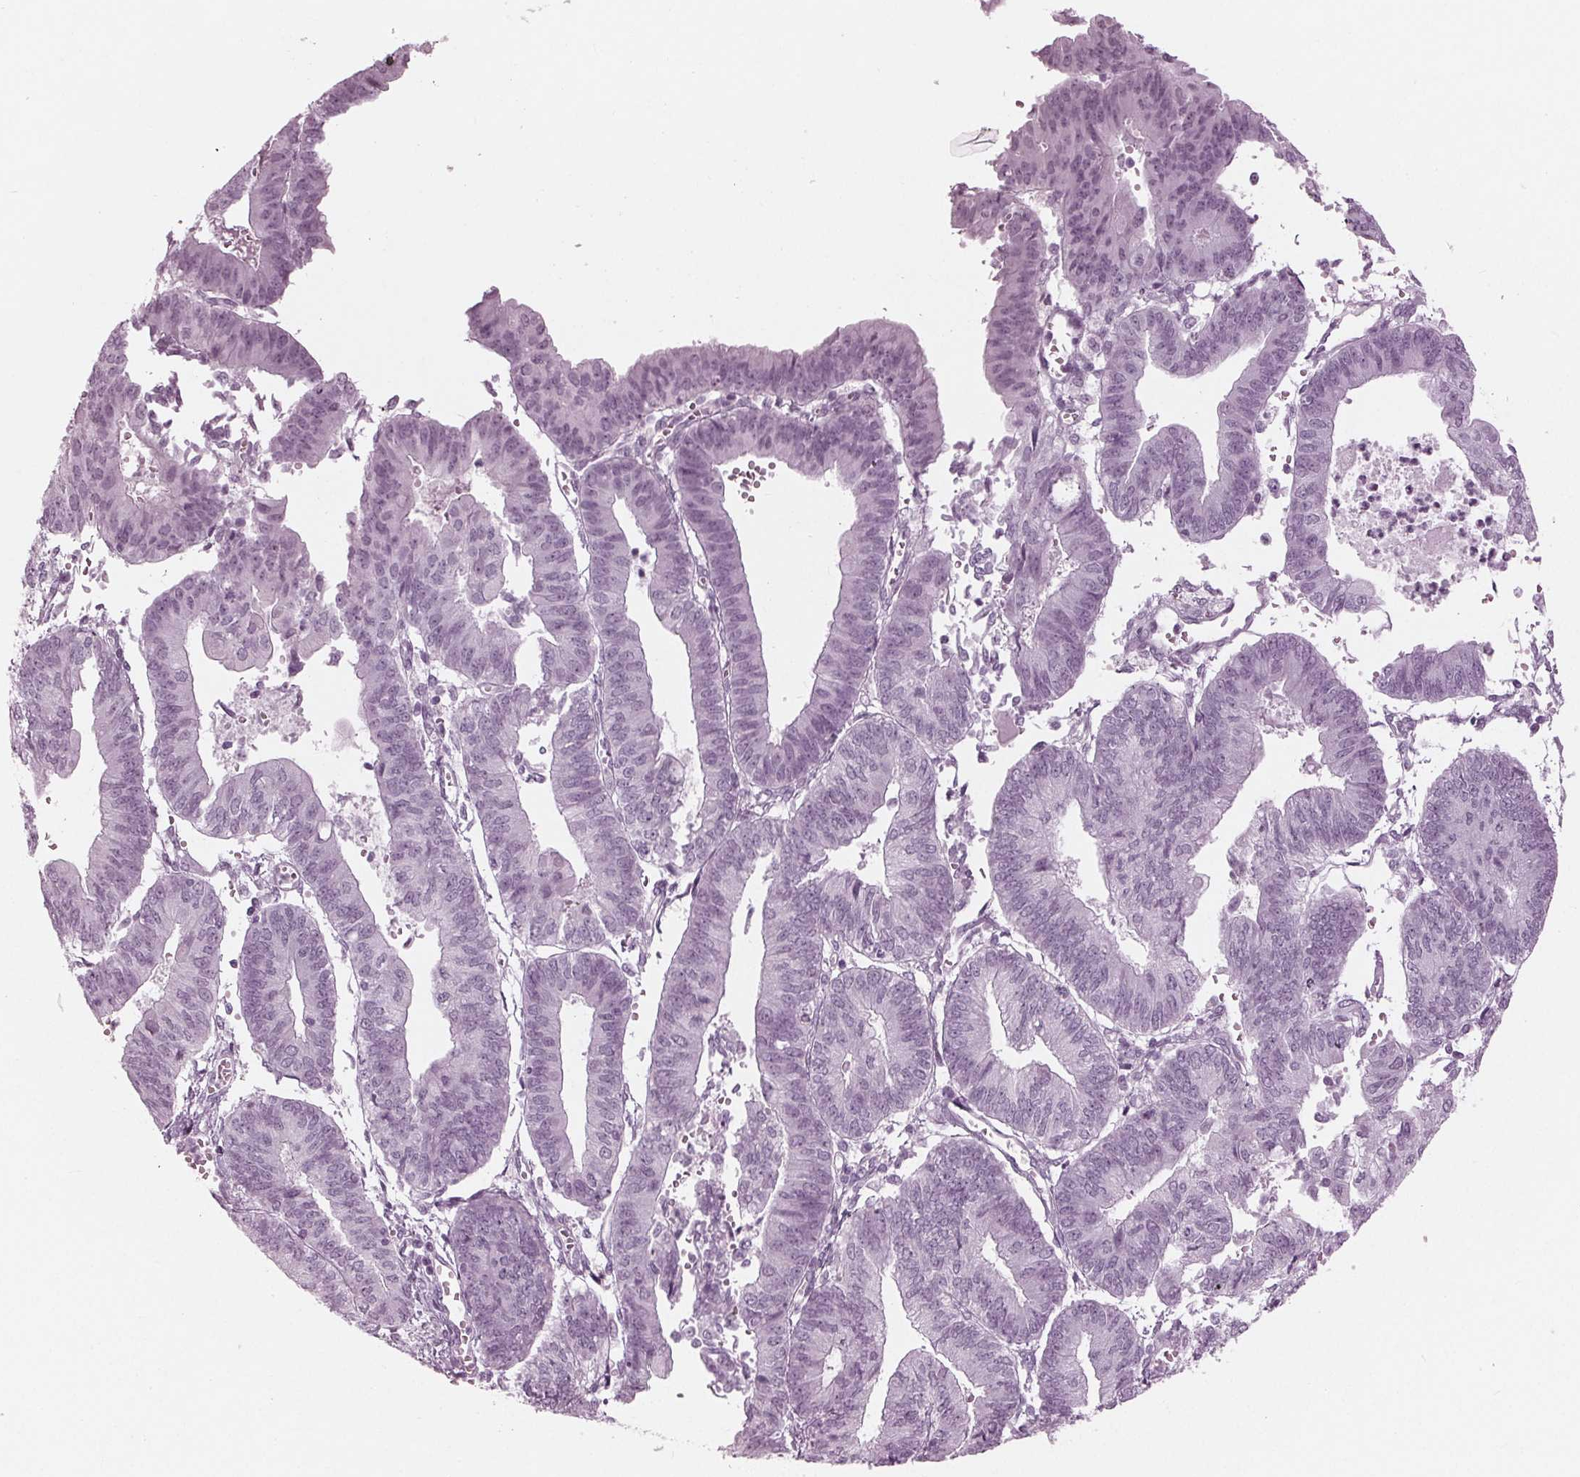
{"staining": {"intensity": "negative", "quantity": "none", "location": "none"}, "tissue": "endometrial cancer", "cell_type": "Tumor cells", "image_type": "cancer", "snomed": [{"axis": "morphology", "description": "Adenocarcinoma, NOS"}, {"axis": "topography", "description": "Endometrium"}], "caption": "Adenocarcinoma (endometrial) stained for a protein using immunohistochemistry (IHC) exhibits no positivity tumor cells.", "gene": "KRT28", "patient": {"sex": "female", "age": 65}}